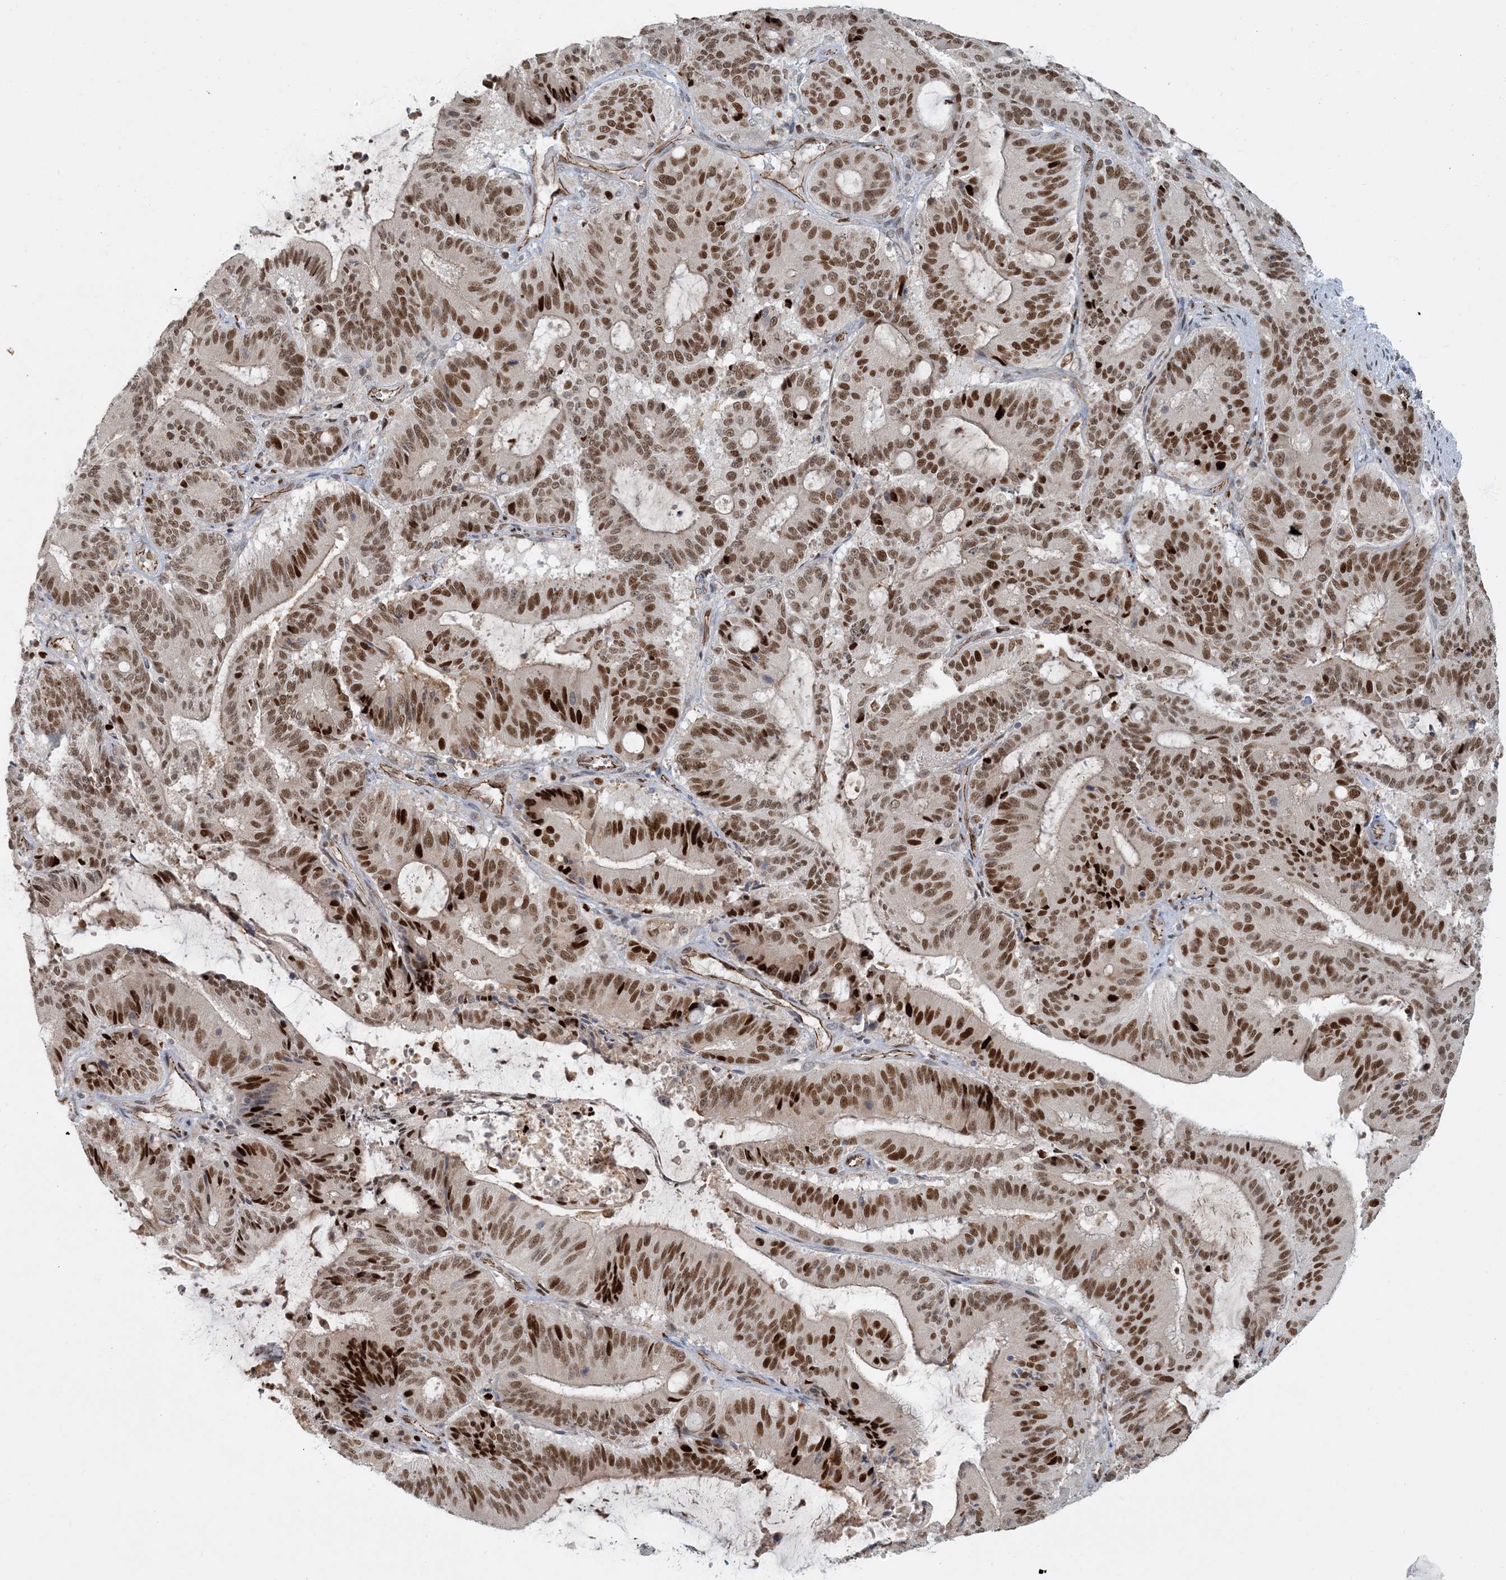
{"staining": {"intensity": "moderate", "quantity": ">75%", "location": "nuclear"}, "tissue": "liver cancer", "cell_type": "Tumor cells", "image_type": "cancer", "snomed": [{"axis": "morphology", "description": "Normal tissue, NOS"}, {"axis": "morphology", "description": "Cholangiocarcinoma"}, {"axis": "topography", "description": "Liver"}, {"axis": "topography", "description": "Peripheral nerve tissue"}], "caption": "A brown stain labels moderate nuclear staining of a protein in human liver cholangiocarcinoma tumor cells.", "gene": "AK9", "patient": {"sex": "female", "age": 73}}